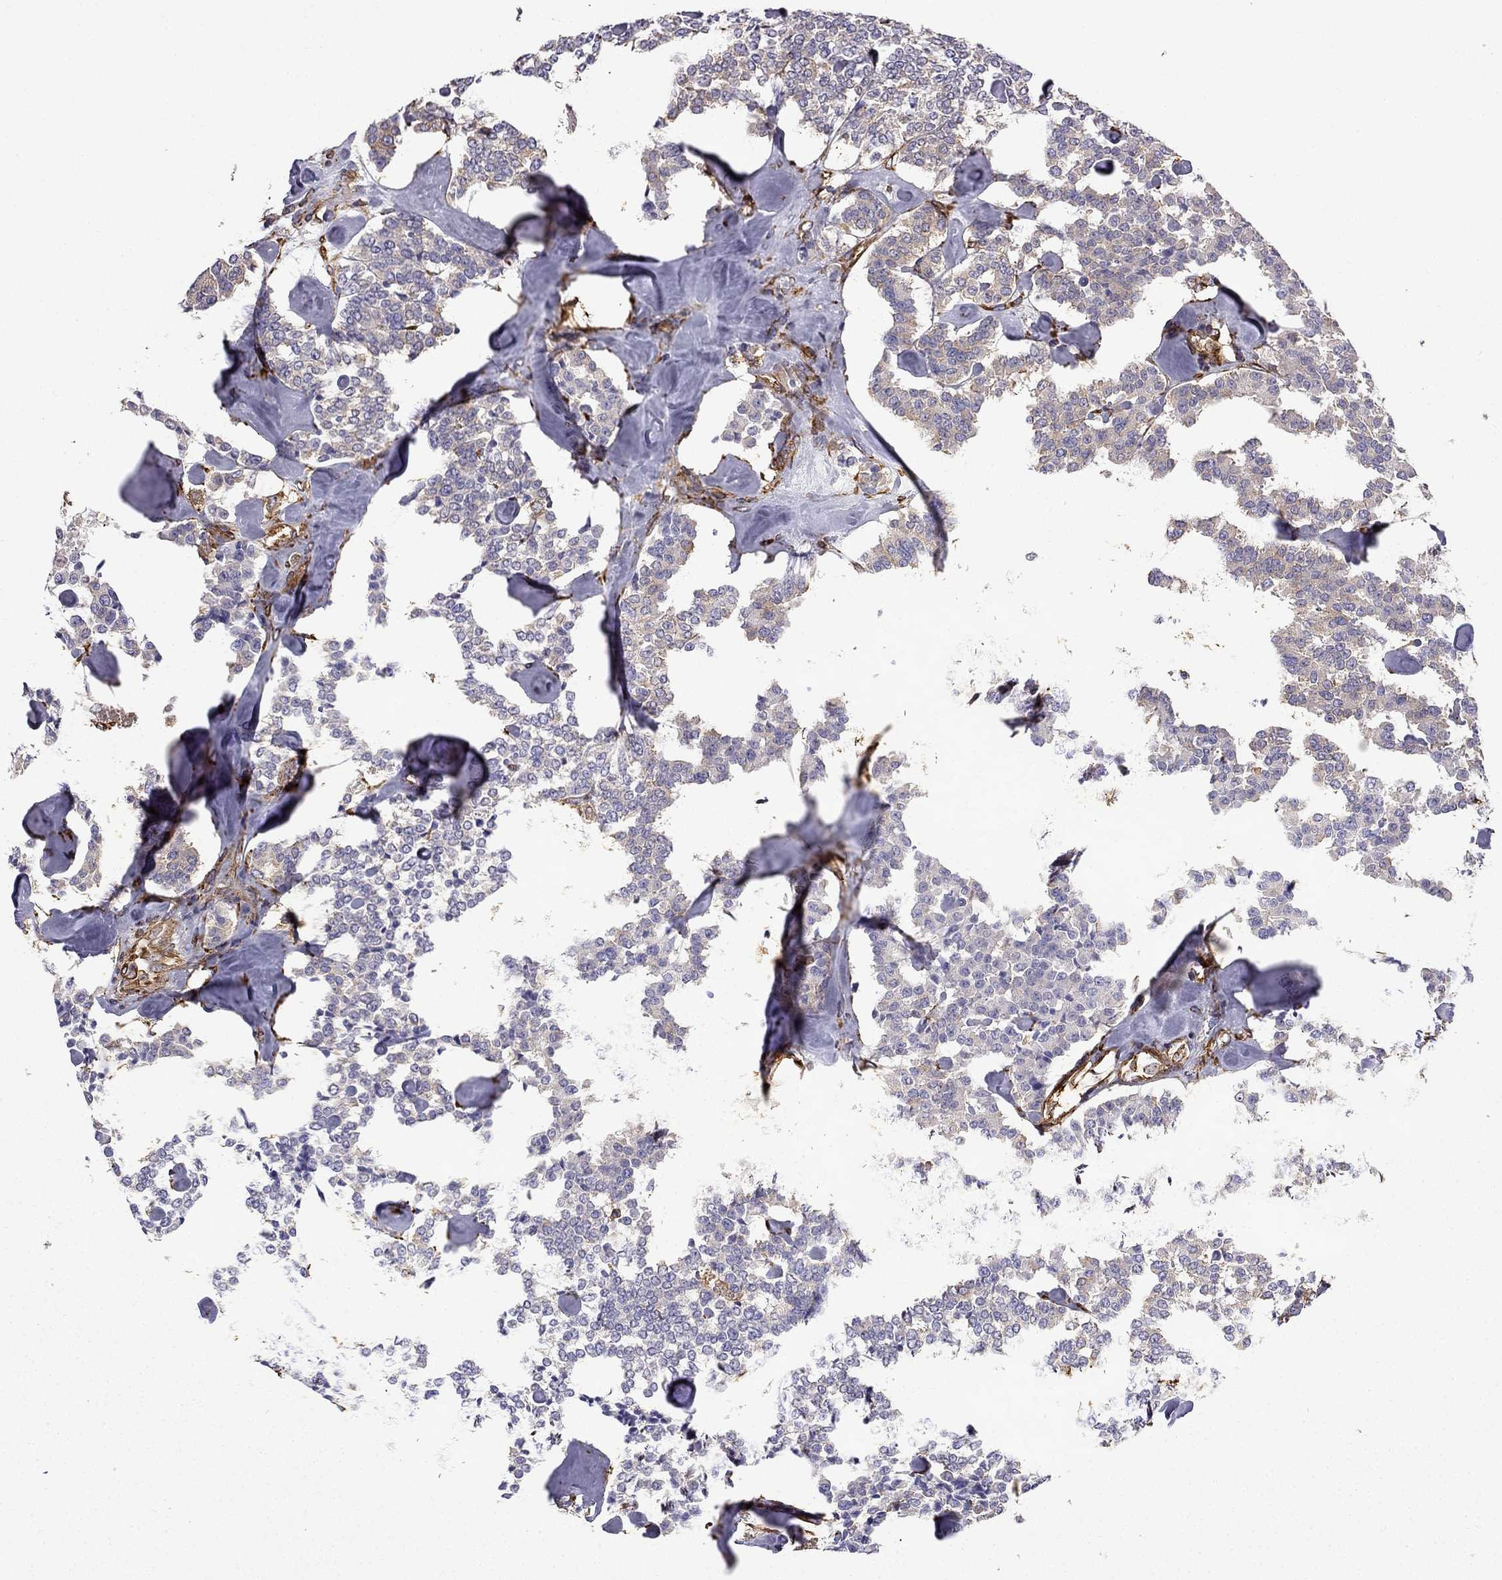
{"staining": {"intensity": "weak", "quantity": ">75%", "location": "cytoplasmic/membranous"}, "tissue": "carcinoid", "cell_type": "Tumor cells", "image_type": "cancer", "snomed": [{"axis": "morphology", "description": "Carcinoid, malignant, NOS"}, {"axis": "topography", "description": "Pancreas"}], "caption": "Immunohistochemistry (IHC) of malignant carcinoid demonstrates low levels of weak cytoplasmic/membranous staining in approximately >75% of tumor cells.", "gene": "MAP4", "patient": {"sex": "male", "age": 41}}